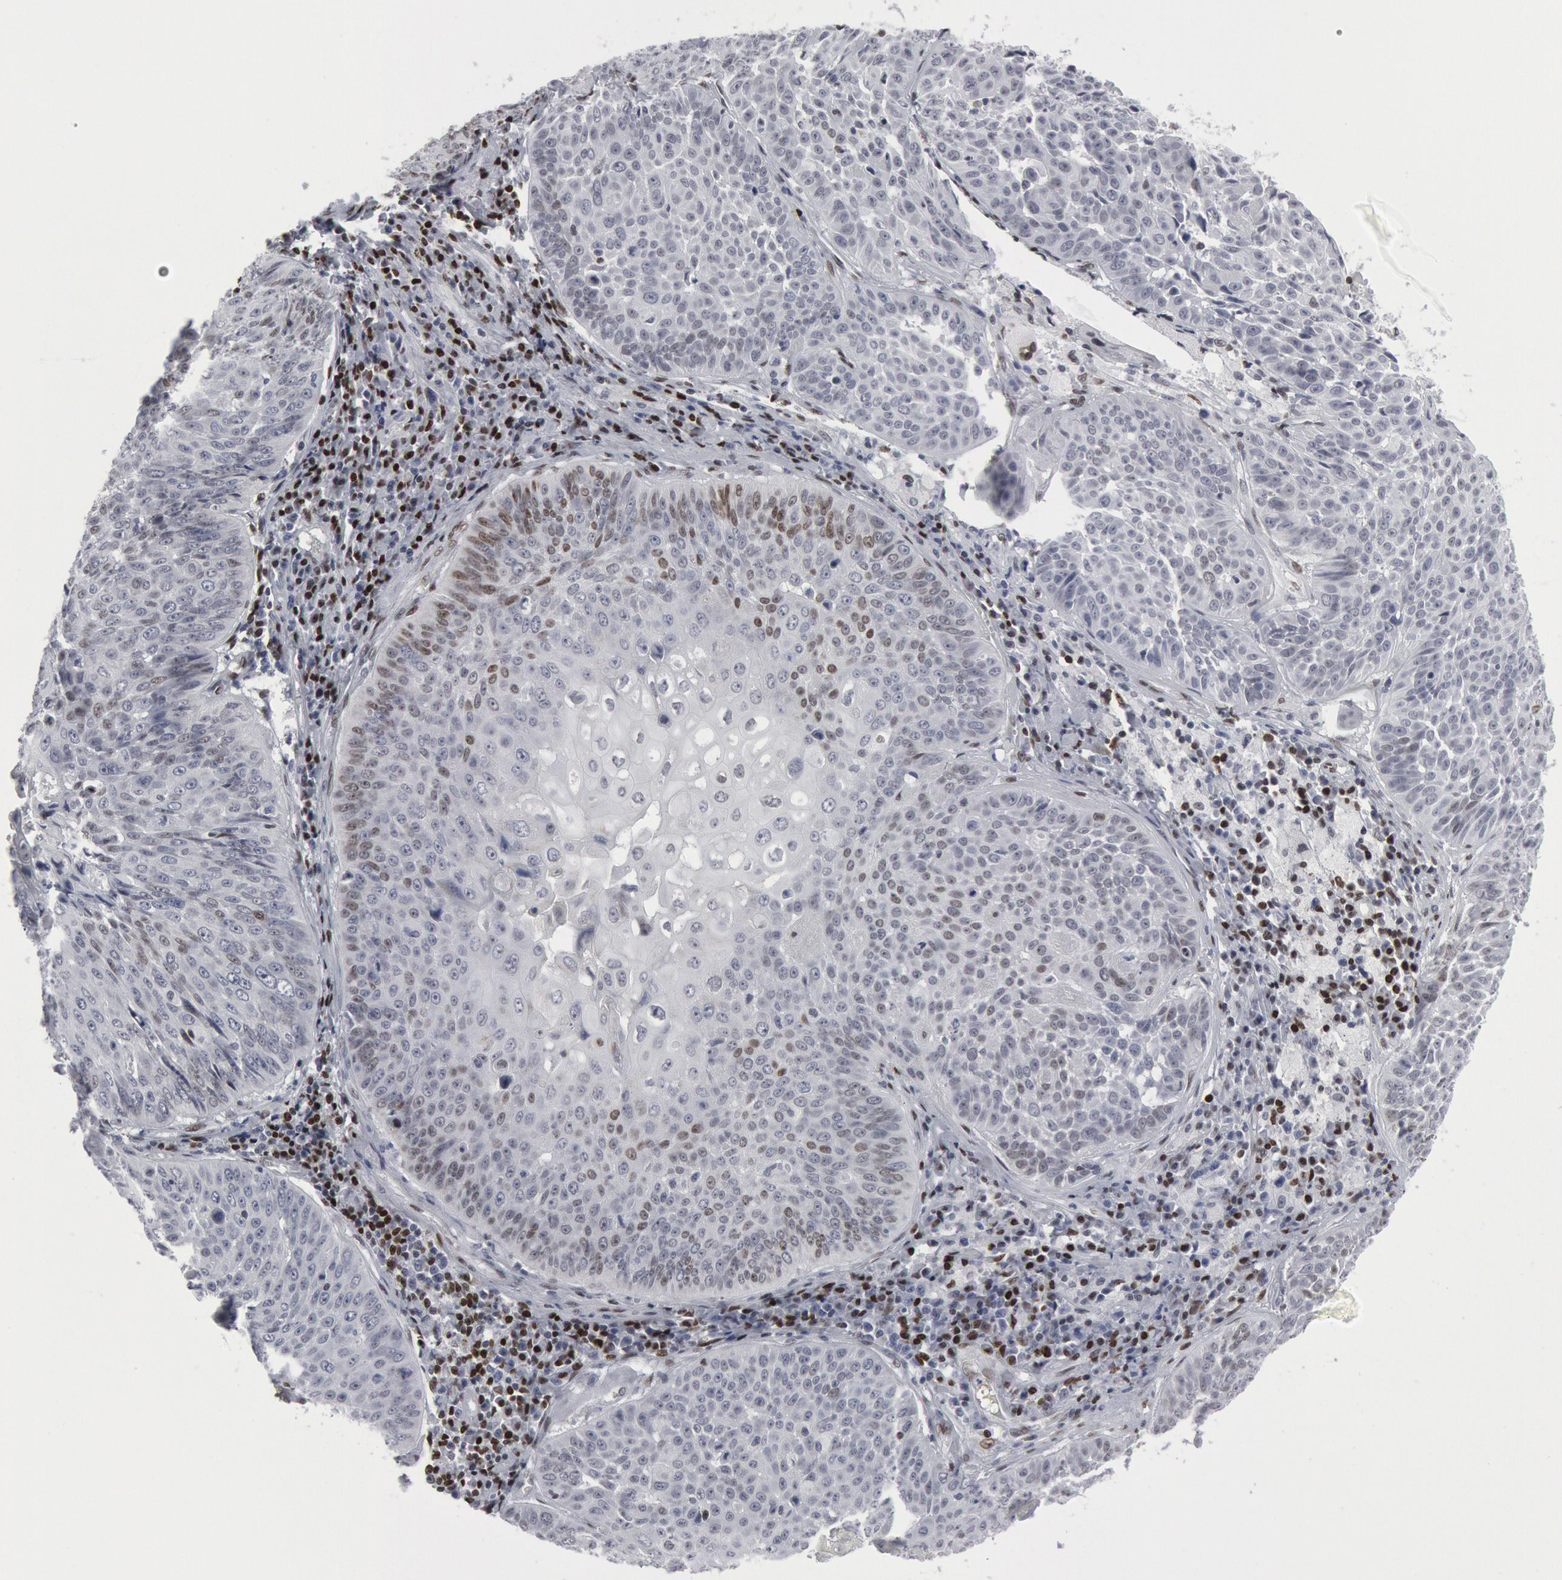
{"staining": {"intensity": "negative", "quantity": "none", "location": "none"}, "tissue": "lung cancer", "cell_type": "Tumor cells", "image_type": "cancer", "snomed": [{"axis": "morphology", "description": "Adenocarcinoma, NOS"}, {"axis": "topography", "description": "Lung"}], "caption": "DAB immunohistochemical staining of lung adenocarcinoma shows no significant expression in tumor cells.", "gene": "MECP2", "patient": {"sex": "male", "age": 60}}